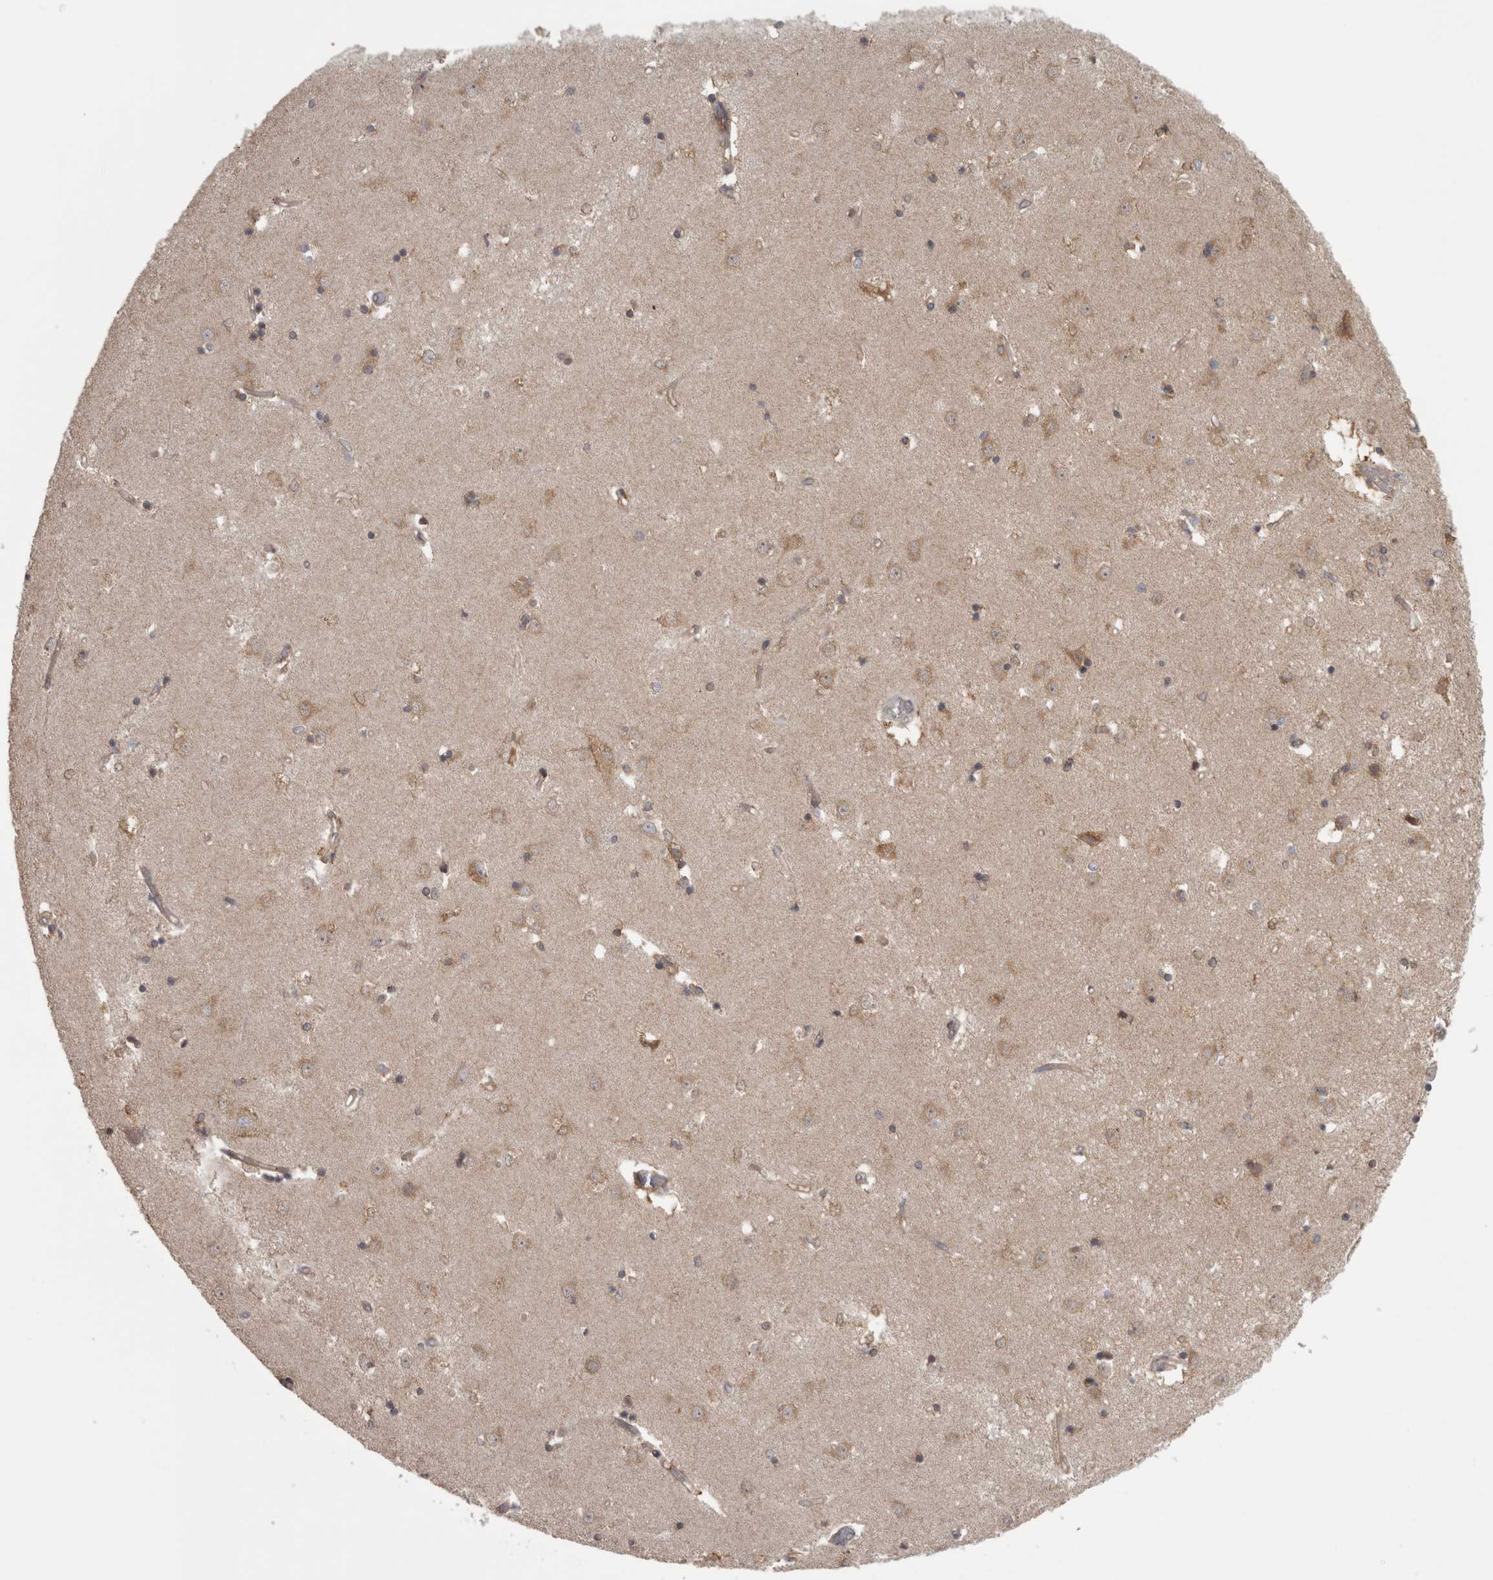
{"staining": {"intensity": "moderate", "quantity": ">75%", "location": "cytoplasmic/membranous"}, "tissue": "caudate", "cell_type": "Glial cells", "image_type": "normal", "snomed": [{"axis": "morphology", "description": "Normal tissue, NOS"}, {"axis": "topography", "description": "Lateral ventricle wall"}], "caption": "High-power microscopy captured an IHC micrograph of normal caudate, revealing moderate cytoplasmic/membranous positivity in approximately >75% of glial cells.", "gene": "MICU3", "patient": {"sex": "male", "age": 45}}